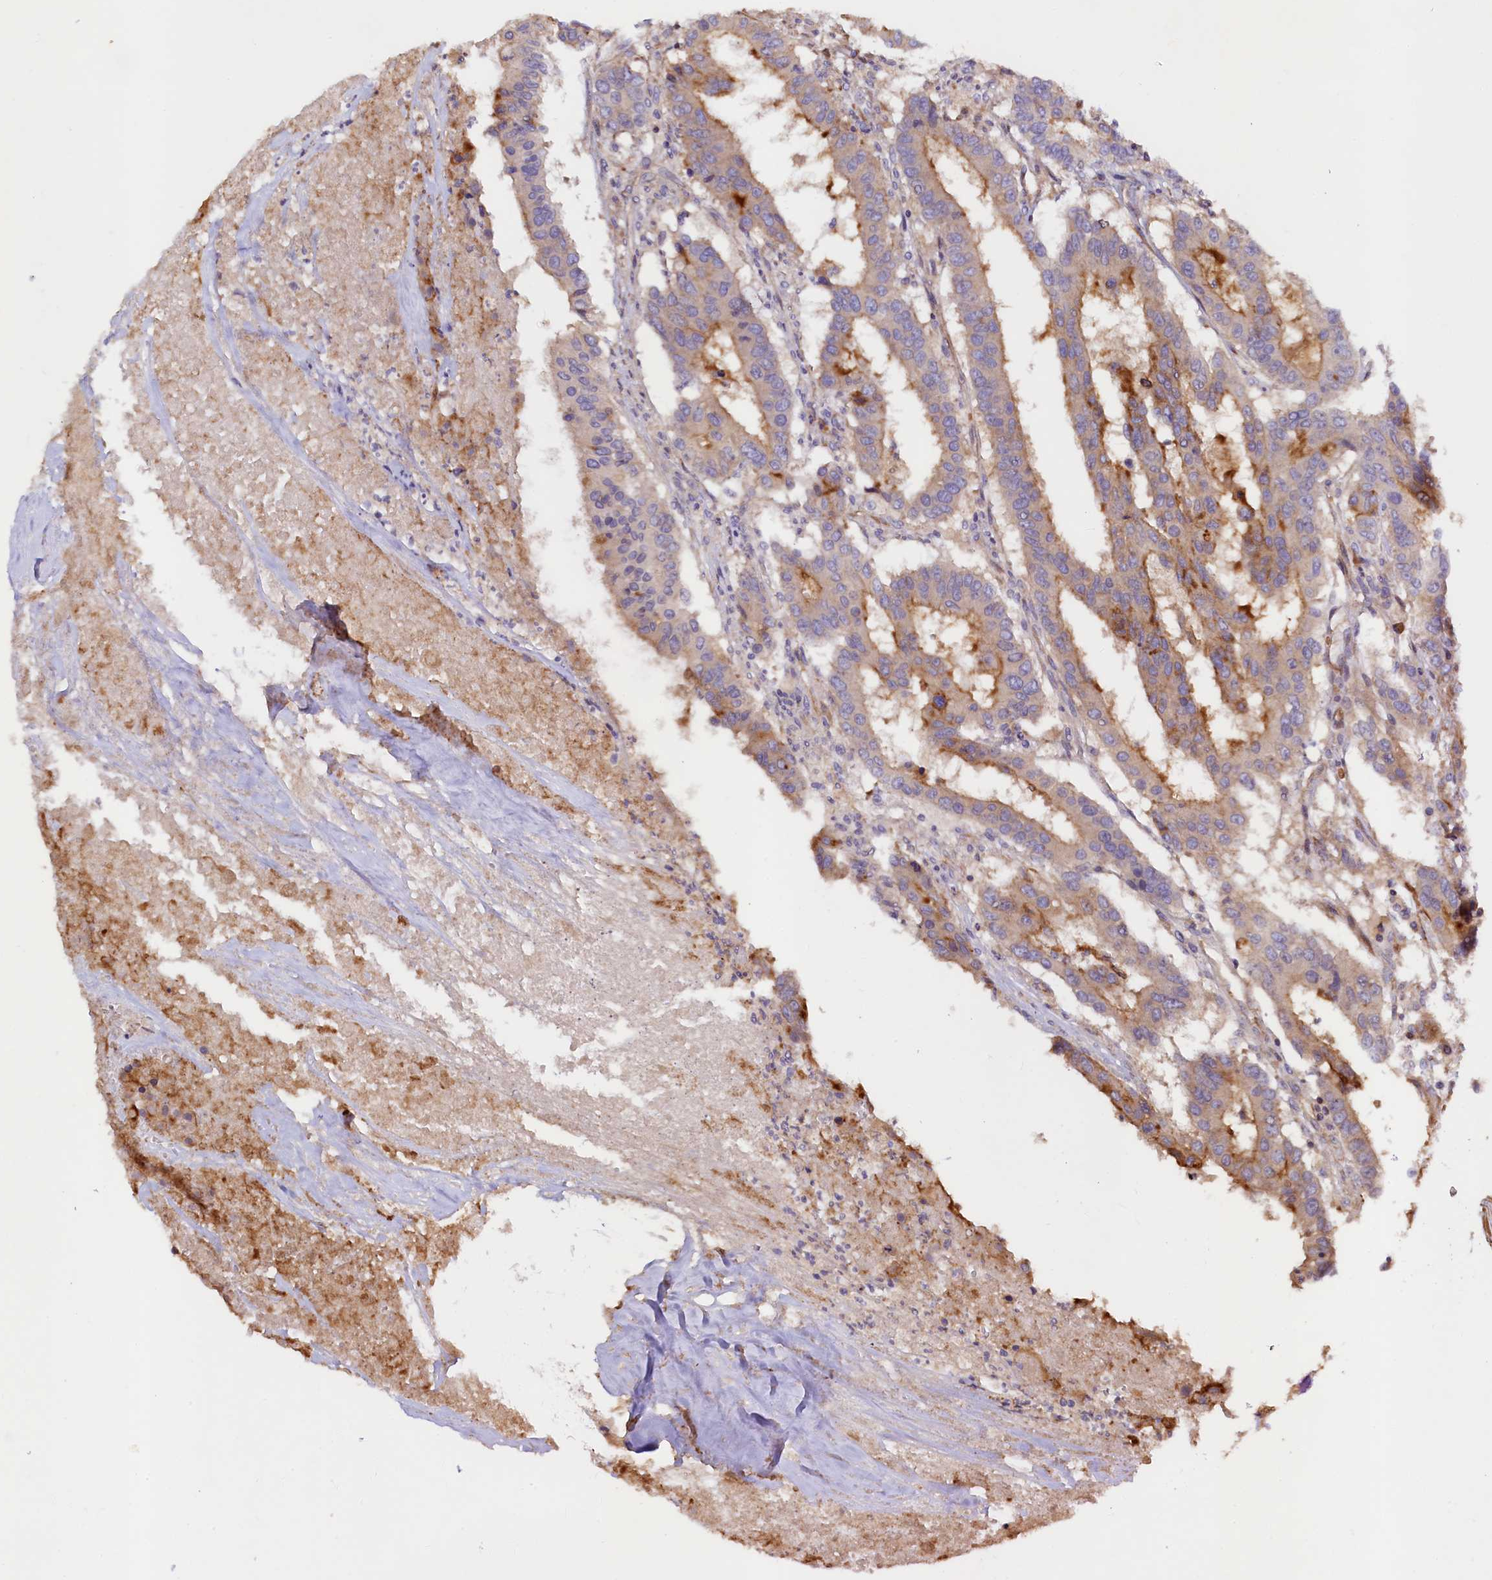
{"staining": {"intensity": "weak", "quantity": "<25%", "location": "cytoplasmic/membranous"}, "tissue": "colorectal cancer", "cell_type": "Tumor cells", "image_type": "cancer", "snomed": [{"axis": "morphology", "description": "Adenocarcinoma, NOS"}, {"axis": "topography", "description": "Colon"}], "caption": "Histopathology image shows no significant protein expression in tumor cells of colorectal cancer.", "gene": "KLHDC4", "patient": {"sex": "male", "age": 77}}